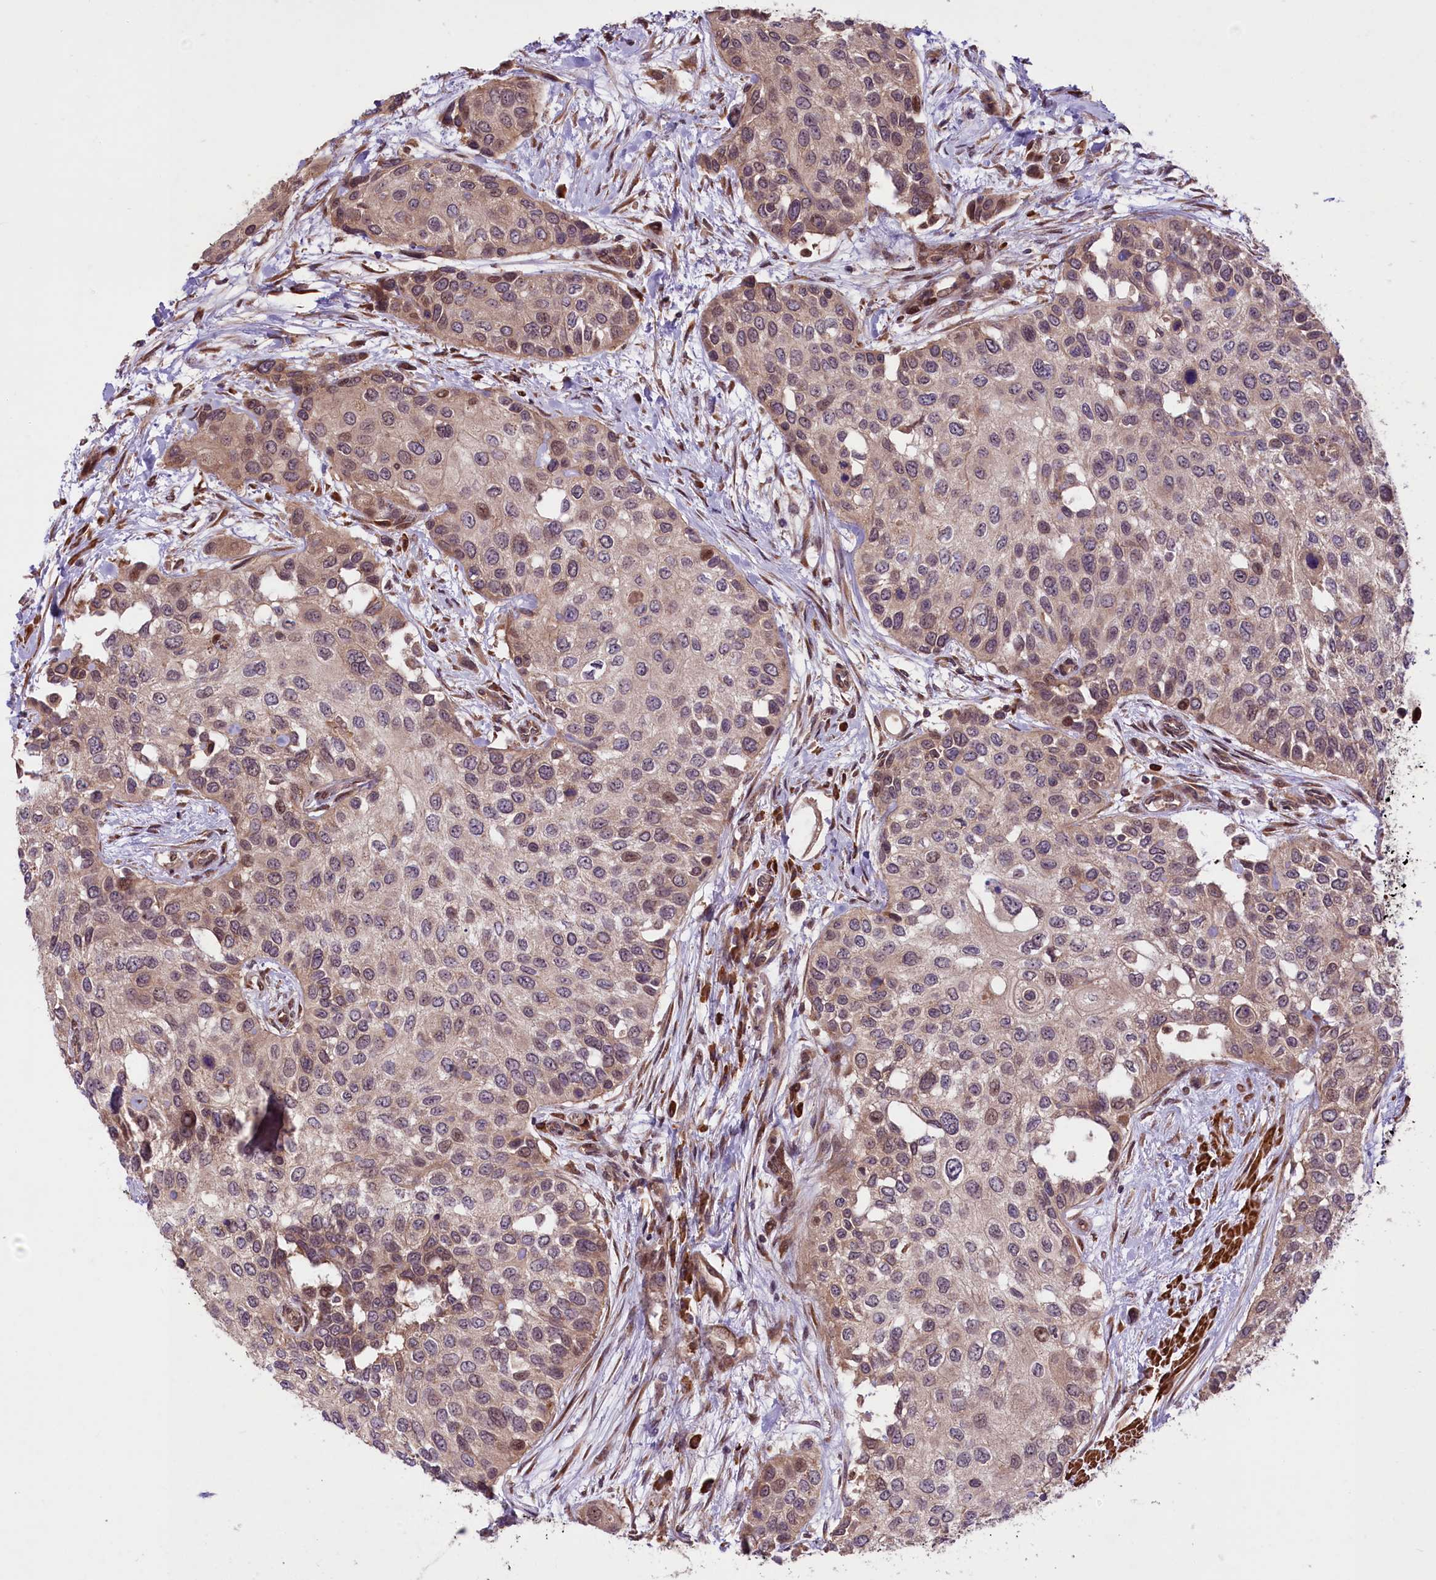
{"staining": {"intensity": "weak", "quantity": "25%-75%", "location": "cytoplasmic/membranous,nuclear"}, "tissue": "urothelial cancer", "cell_type": "Tumor cells", "image_type": "cancer", "snomed": [{"axis": "morphology", "description": "Normal tissue, NOS"}, {"axis": "morphology", "description": "Urothelial carcinoma, High grade"}, {"axis": "topography", "description": "Vascular tissue"}, {"axis": "topography", "description": "Urinary bladder"}], "caption": "This is an image of immunohistochemistry staining of high-grade urothelial carcinoma, which shows weak expression in the cytoplasmic/membranous and nuclear of tumor cells.", "gene": "HDAC5", "patient": {"sex": "female", "age": 56}}